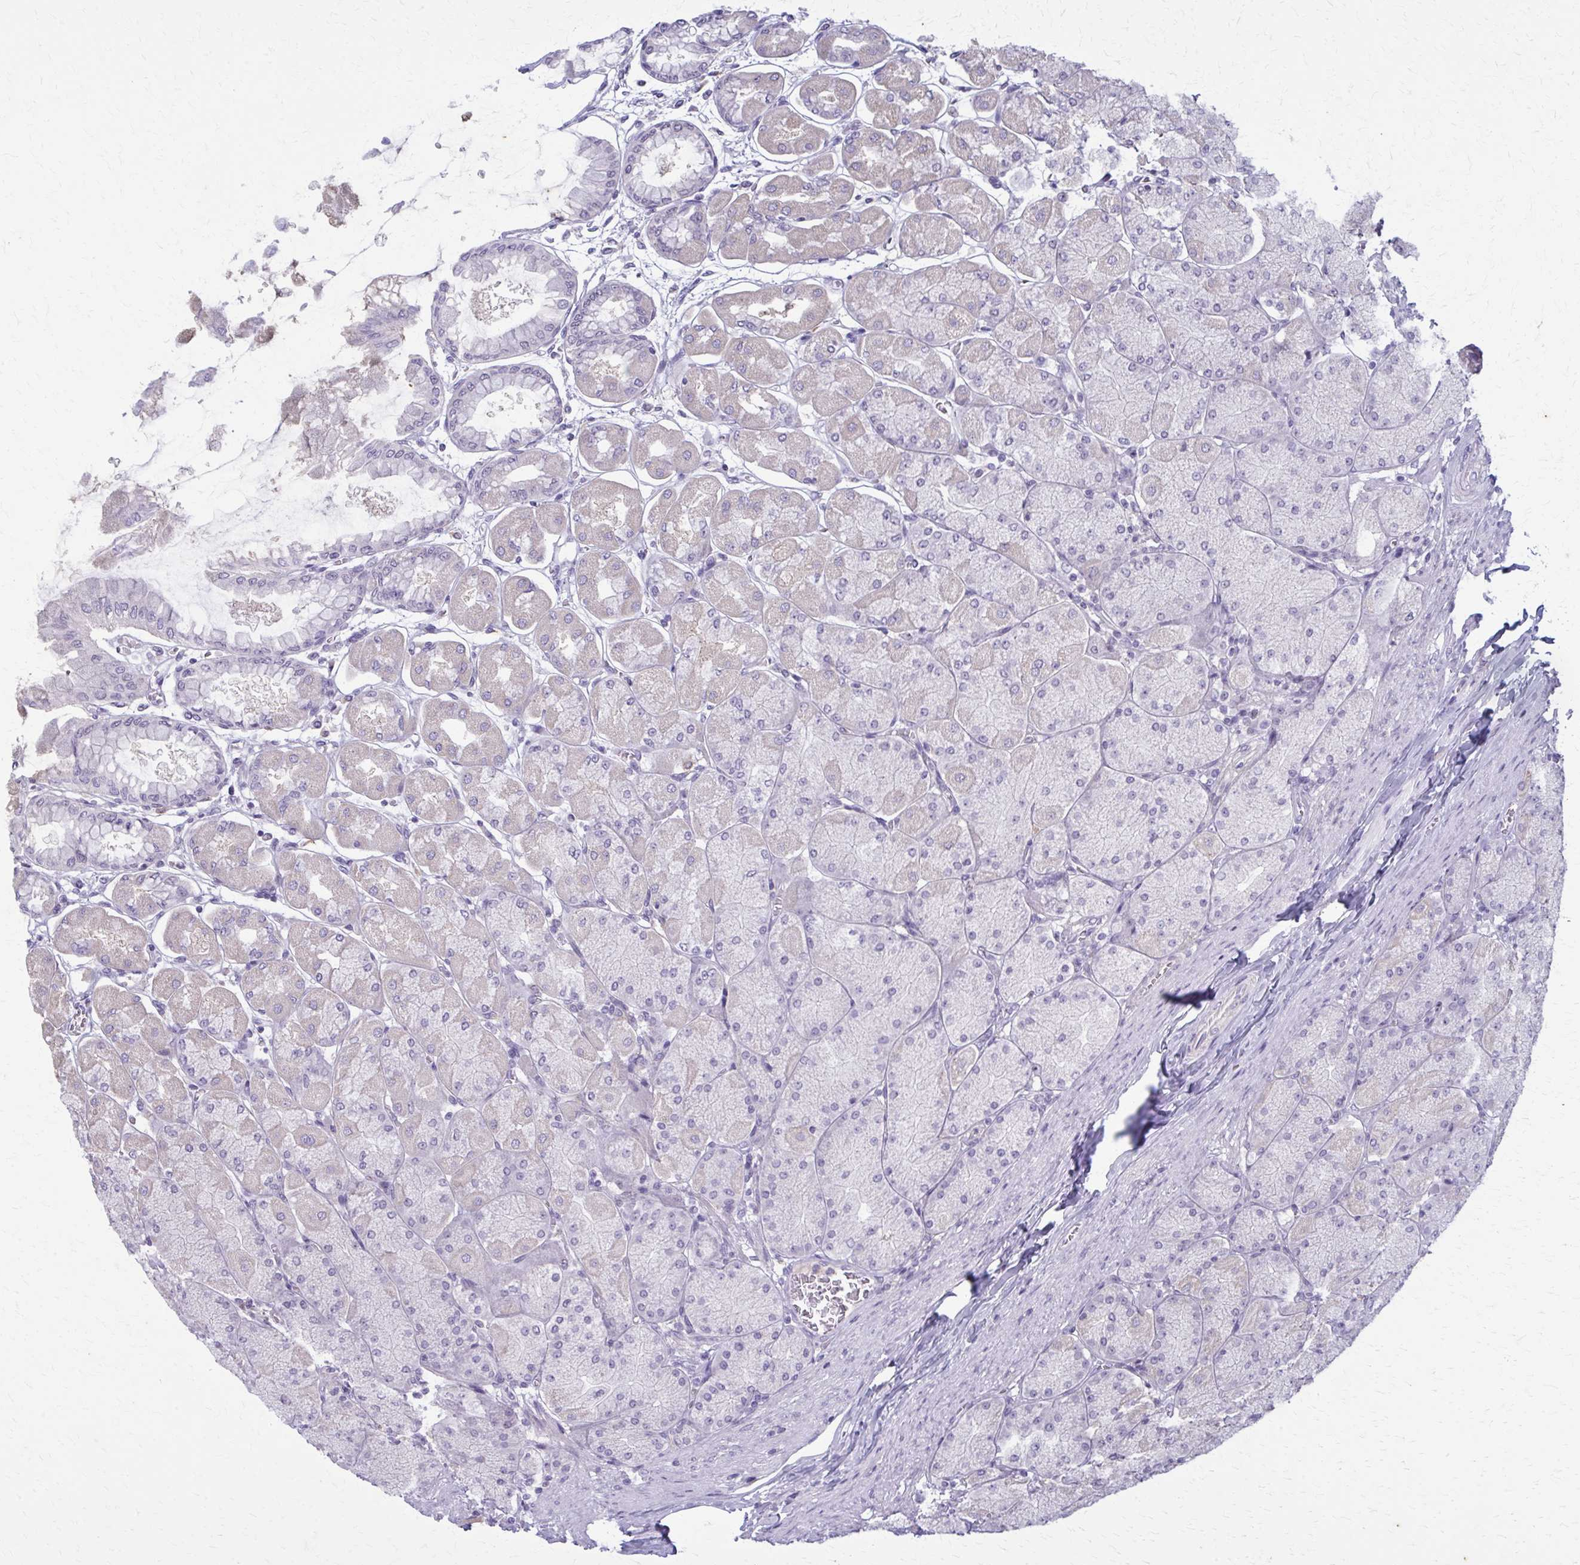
{"staining": {"intensity": "strong", "quantity": "<25%", "location": "cytoplasmic/membranous"}, "tissue": "stomach", "cell_type": "Glandular cells", "image_type": "normal", "snomed": [{"axis": "morphology", "description": "Normal tissue, NOS"}, {"axis": "topography", "description": "Stomach, upper"}], "caption": "Human stomach stained with a brown dye shows strong cytoplasmic/membranous positive positivity in about <25% of glandular cells.", "gene": "CARD9", "patient": {"sex": "female", "age": 56}}